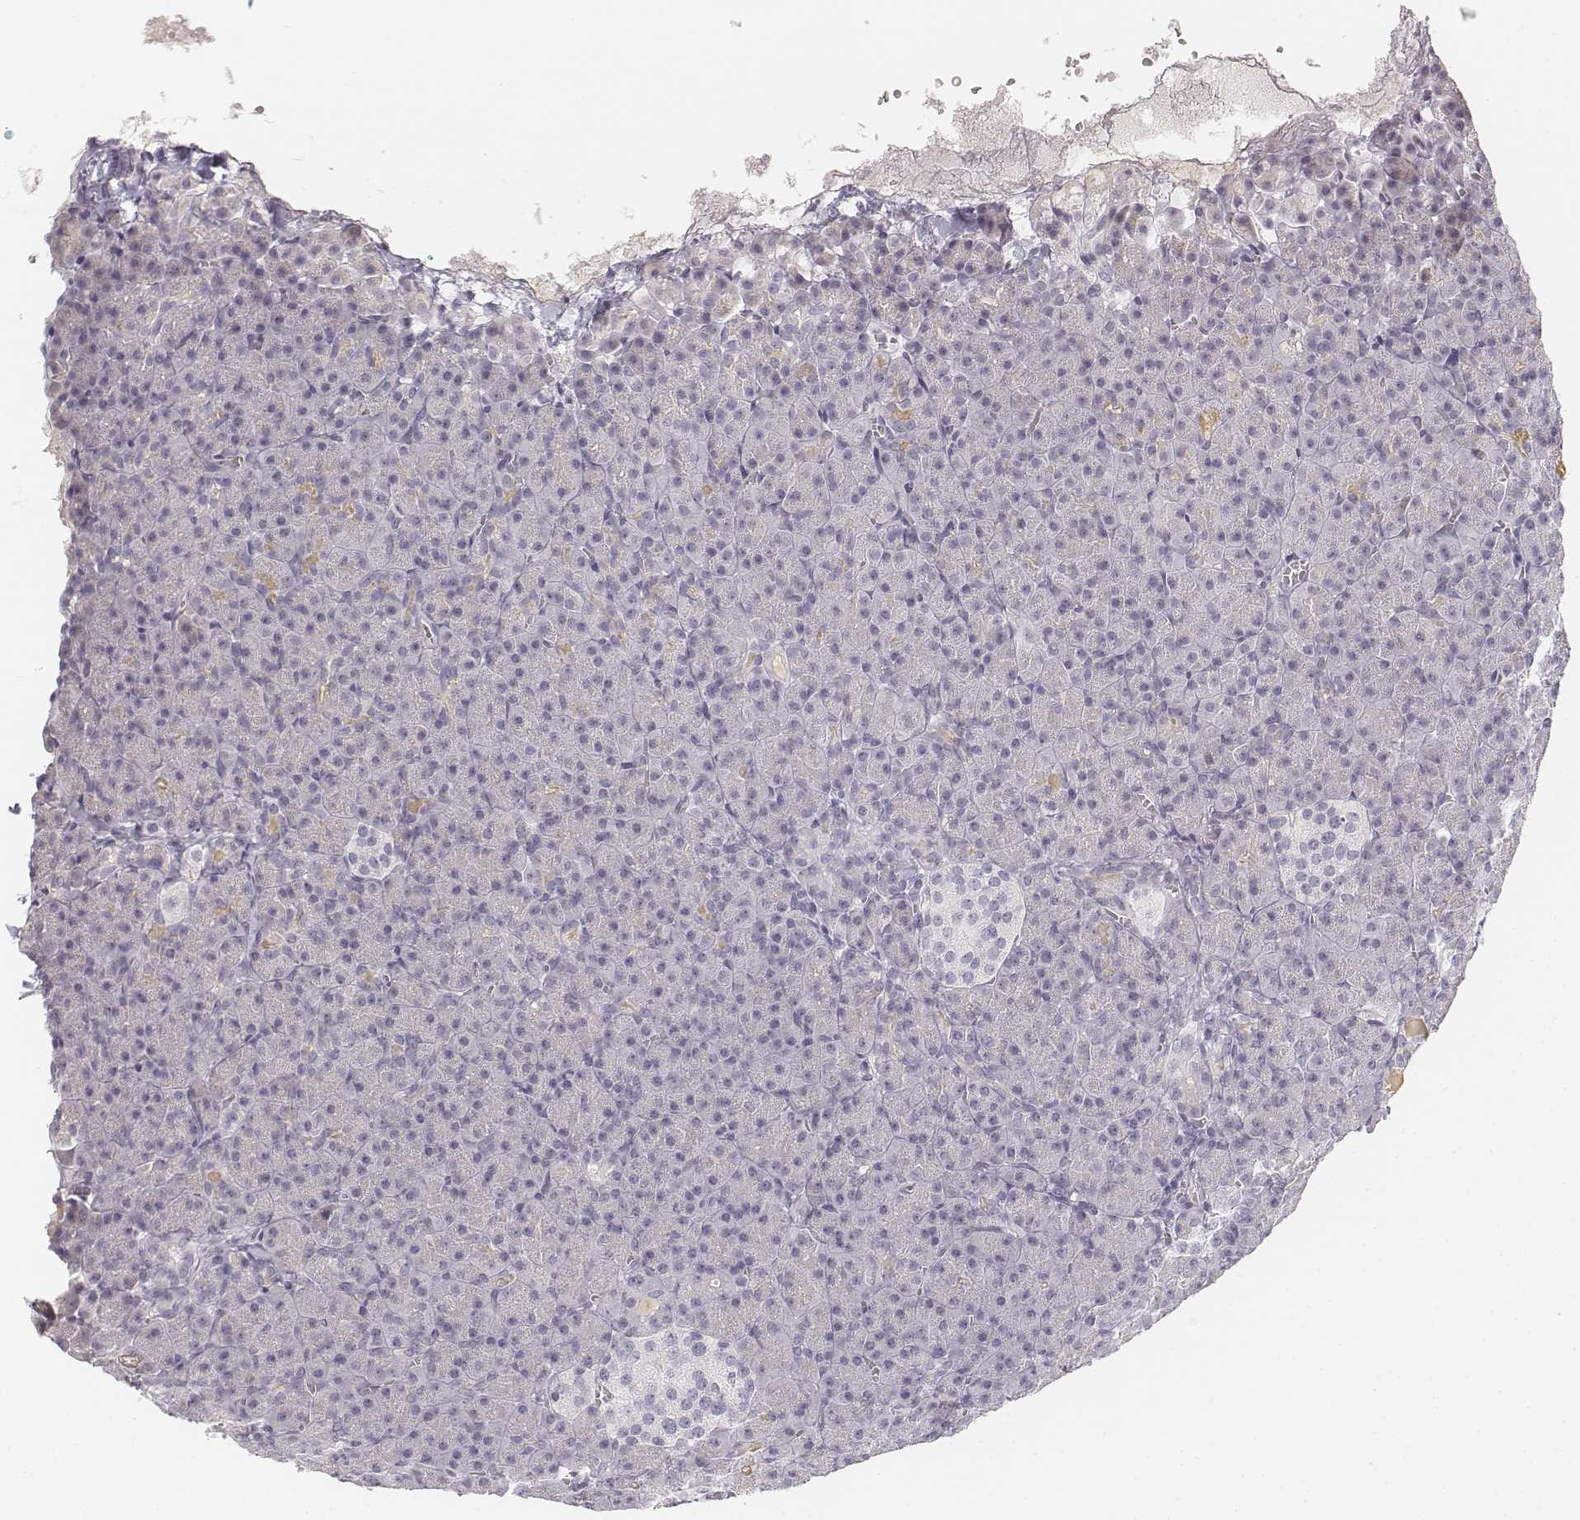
{"staining": {"intensity": "negative", "quantity": "none", "location": "none"}, "tissue": "pancreas", "cell_type": "Exocrine glandular cells", "image_type": "normal", "snomed": [{"axis": "morphology", "description": "Normal tissue, NOS"}, {"axis": "topography", "description": "Pancreas"}], "caption": "Human pancreas stained for a protein using immunohistochemistry reveals no positivity in exocrine glandular cells.", "gene": "DSG4", "patient": {"sex": "female", "age": 74}}